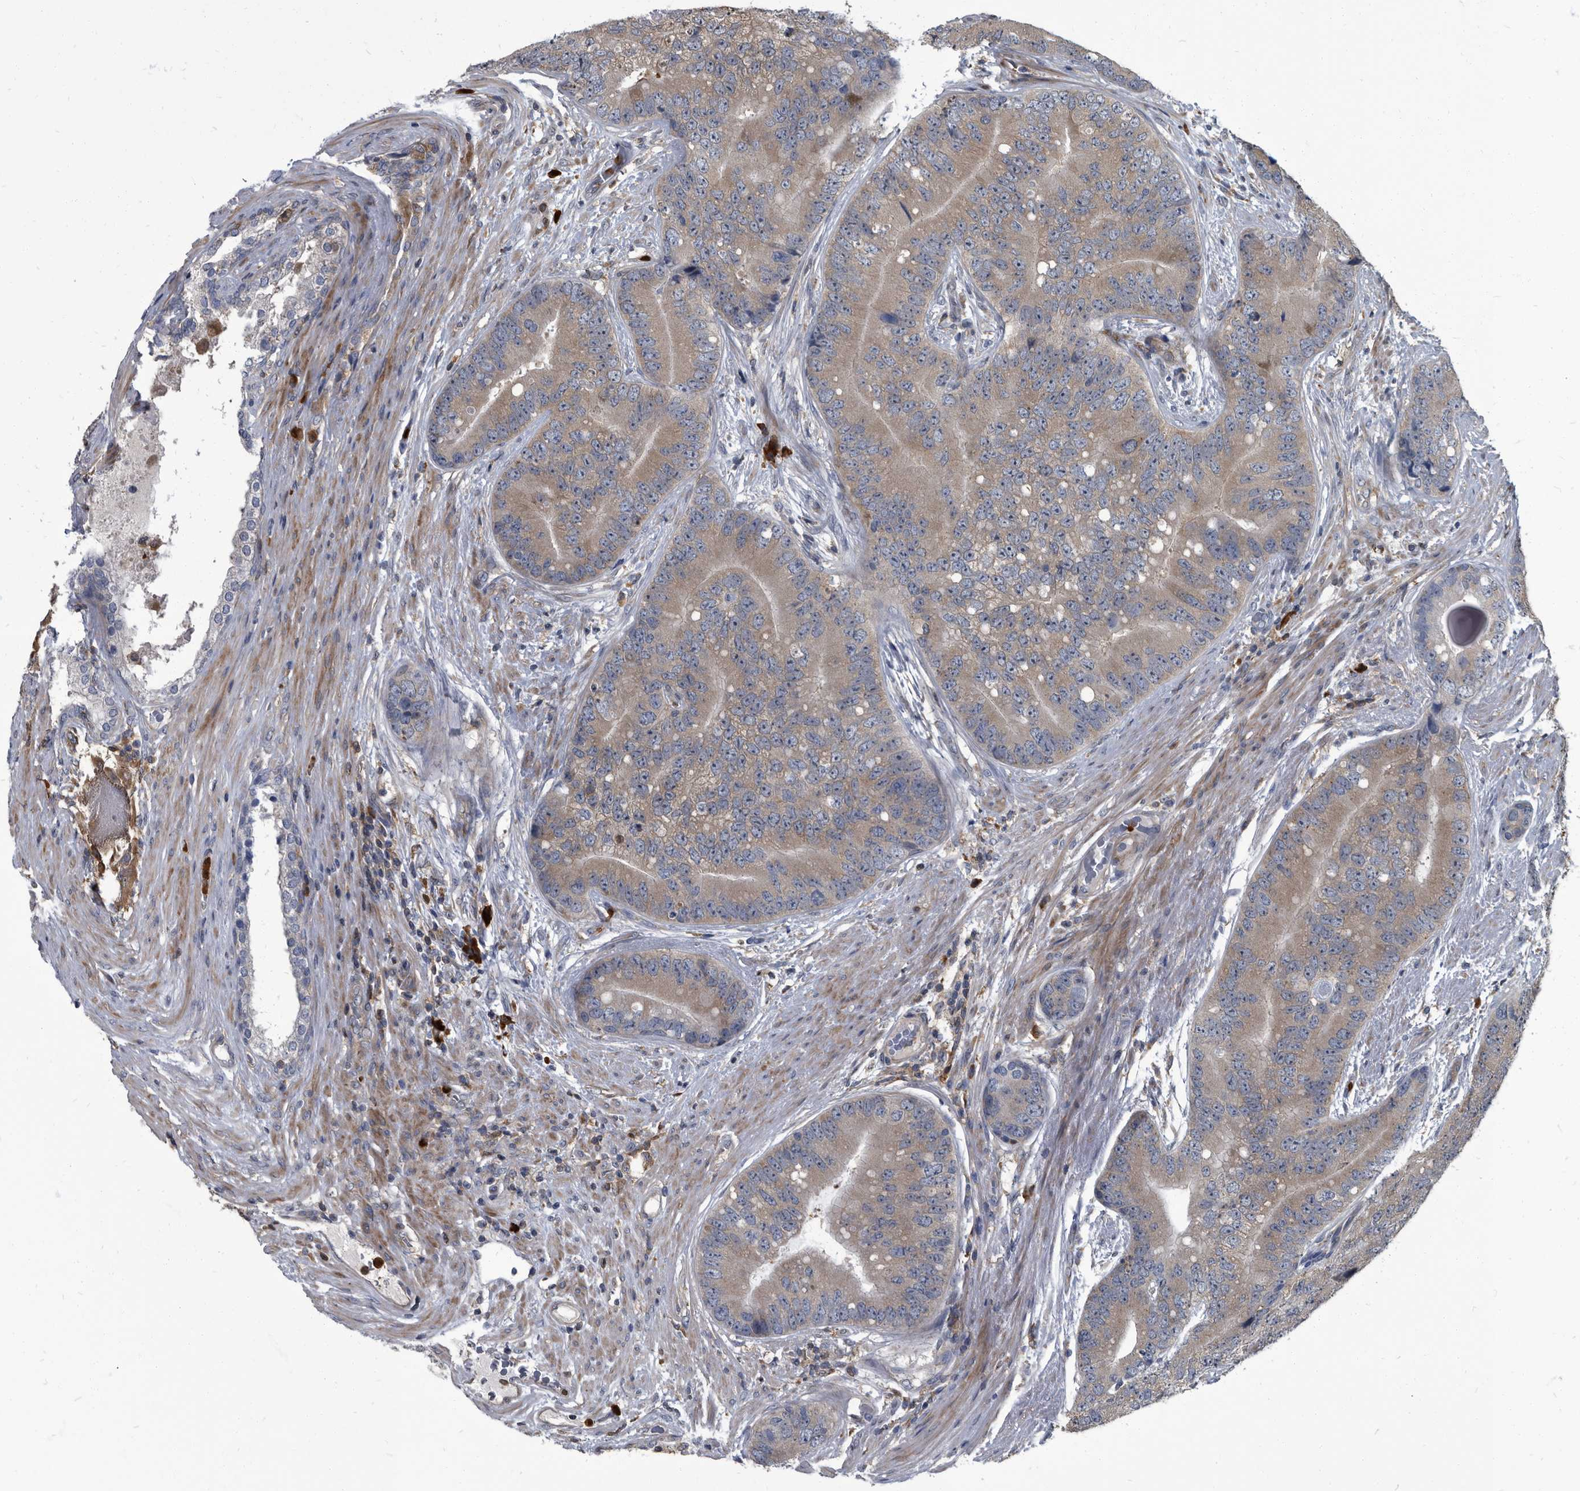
{"staining": {"intensity": "weak", "quantity": ">75%", "location": "cytoplasmic/membranous"}, "tissue": "prostate cancer", "cell_type": "Tumor cells", "image_type": "cancer", "snomed": [{"axis": "morphology", "description": "Adenocarcinoma, High grade"}, {"axis": "topography", "description": "Prostate"}], "caption": "A micrograph of prostate cancer stained for a protein shows weak cytoplasmic/membranous brown staining in tumor cells.", "gene": "CDV3", "patient": {"sex": "male", "age": 70}}